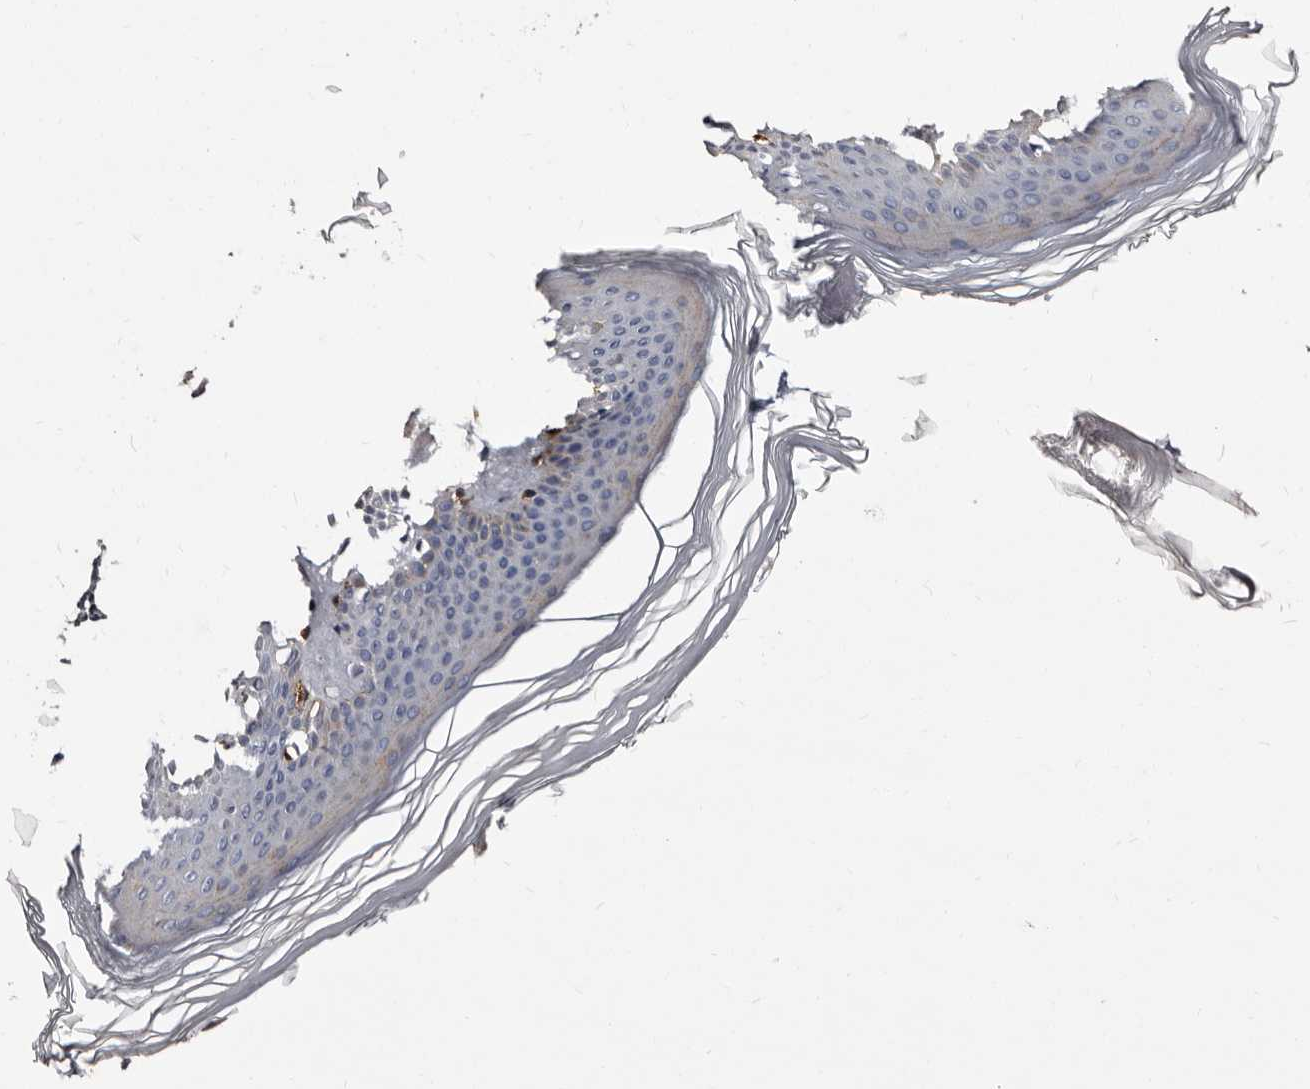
{"staining": {"intensity": "moderate", "quantity": "<25%", "location": "cytoplasmic/membranous"}, "tissue": "skin", "cell_type": "Keratinocytes", "image_type": "normal", "snomed": [{"axis": "morphology", "description": "Normal tissue, NOS"}, {"axis": "topography", "description": "Skin"}], "caption": "A low amount of moderate cytoplasmic/membranous staining is appreciated in approximately <25% of keratinocytes in benign skin.", "gene": "AUNIP", "patient": {"sex": "female", "age": 27}}